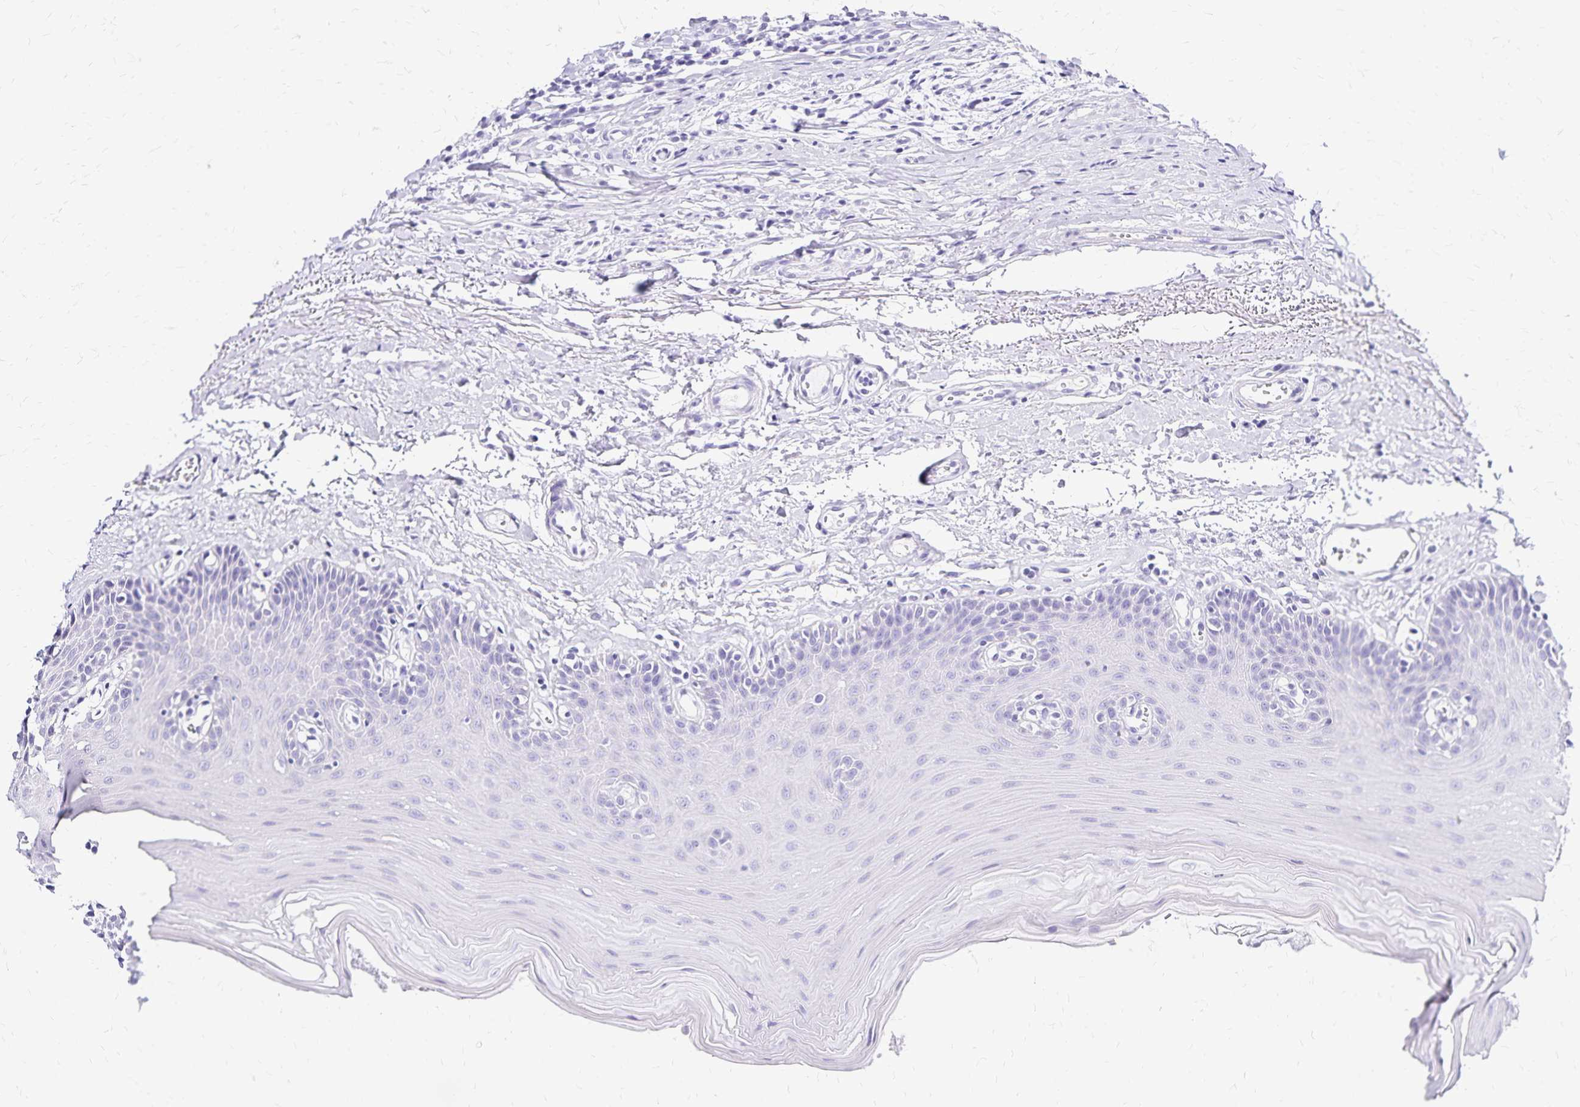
{"staining": {"intensity": "negative", "quantity": "none", "location": "none"}, "tissue": "oral mucosa", "cell_type": "Squamous epithelial cells", "image_type": "normal", "snomed": [{"axis": "morphology", "description": "Normal tissue, NOS"}, {"axis": "morphology", "description": "Adenocarcinoma, NOS"}, {"axis": "topography", "description": "Oral tissue"}, {"axis": "topography", "description": "Head-Neck"}], "caption": "The immunohistochemistry image has no significant positivity in squamous epithelial cells of oral mucosa. Brightfield microscopy of immunohistochemistry (IHC) stained with DAB (brown) and hematoxylin (blue), captured at high magnification.", "gene": "LIN28B", "patient": {"sex": "female", "age": 57}}